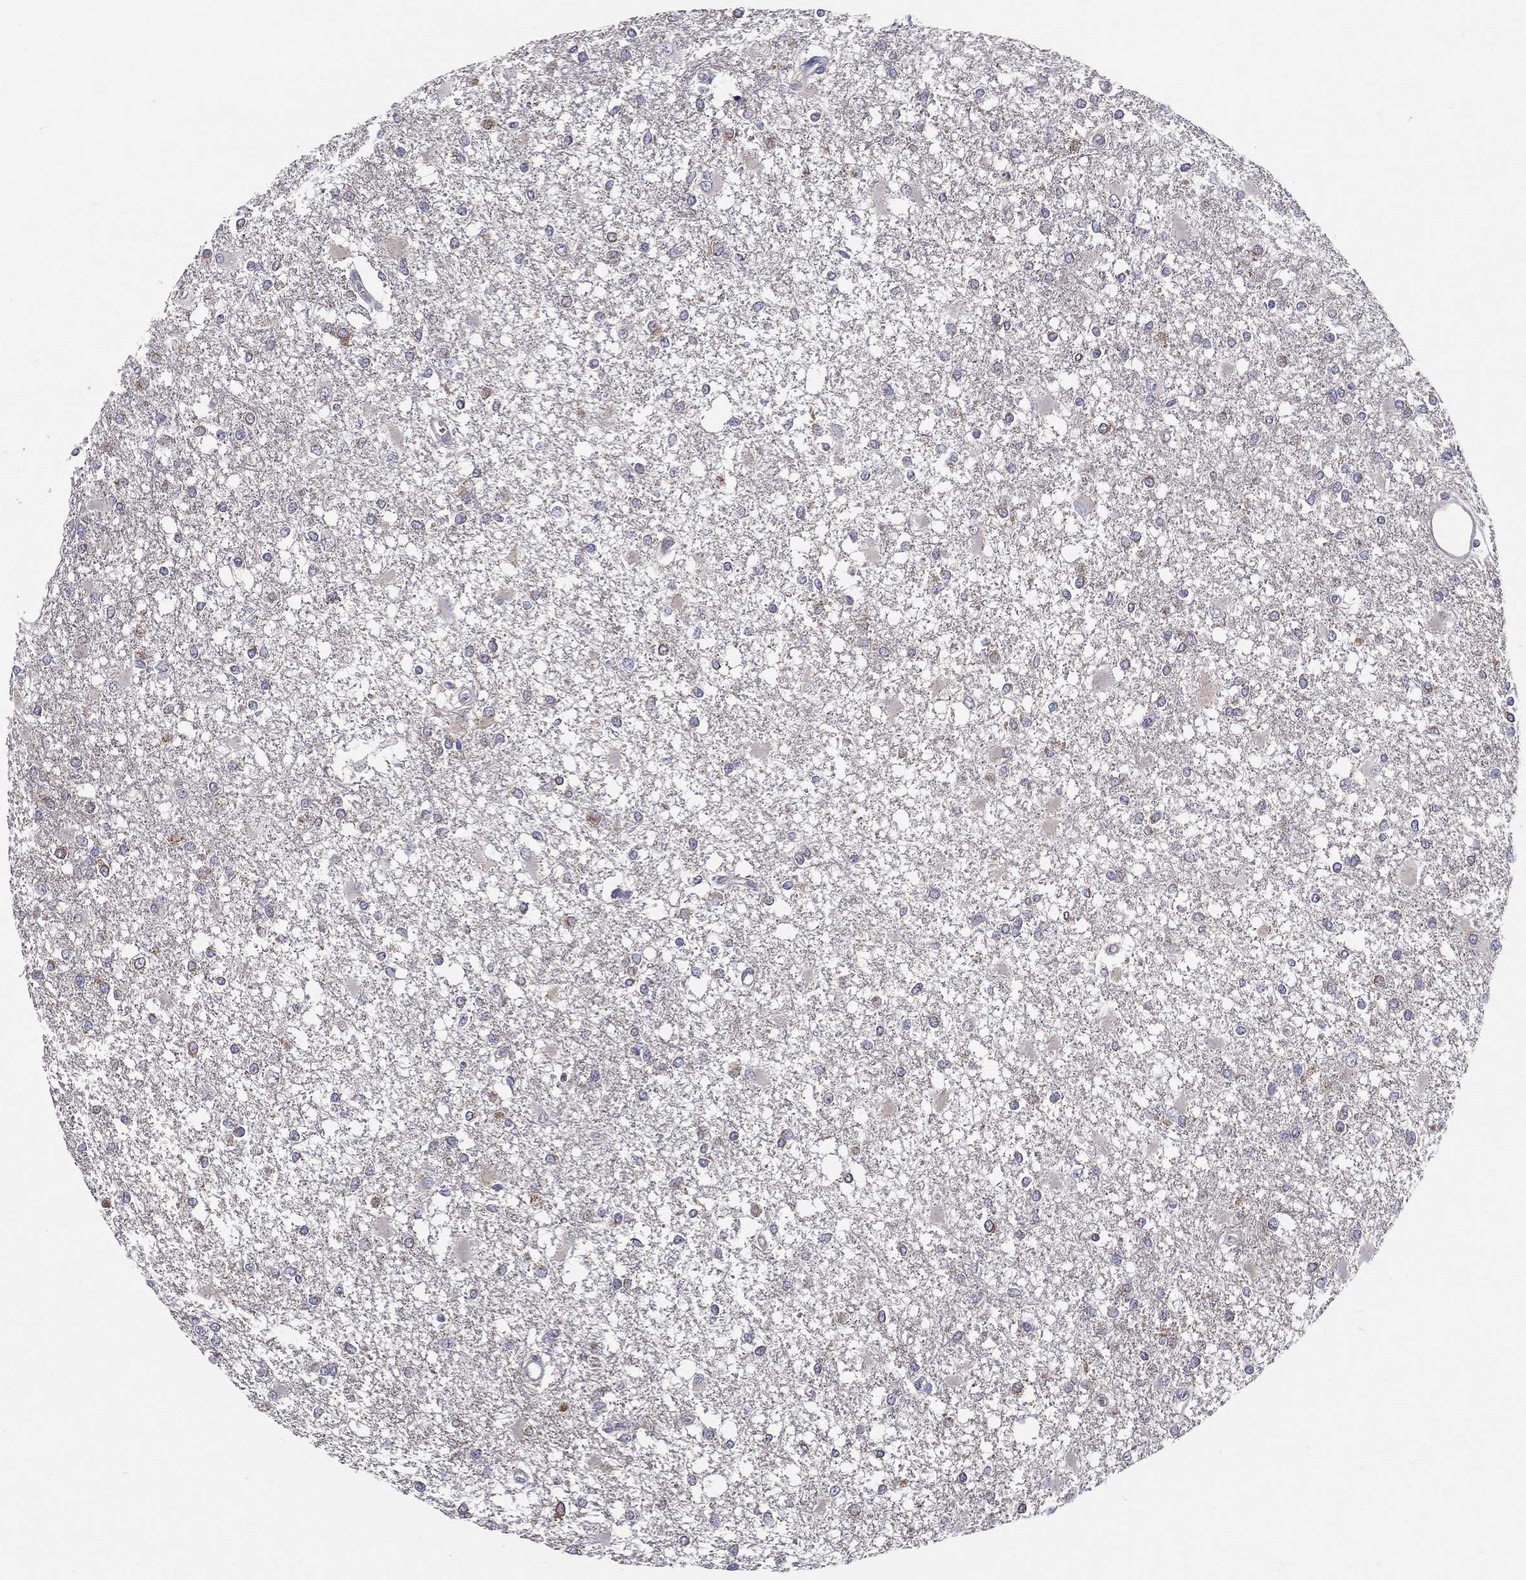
{"staining": {"intensity": "negative", "quantity": "none", "location": "none"}, "tissue": "glioma", "cell_type": "Tumor cells", "image_type": "cancer", "snomed": [{"axis": "morphology", "description": "Glioma, malignant, High grade"}, {"axis": "topography", "description": "Cerebral cortex"}], "caption": "Glioma was stained to show a protein in brown. There is no significant staining in tumor cells.", "gene": "PCSK1", "patient": {"sex": "male", "age": 79}}